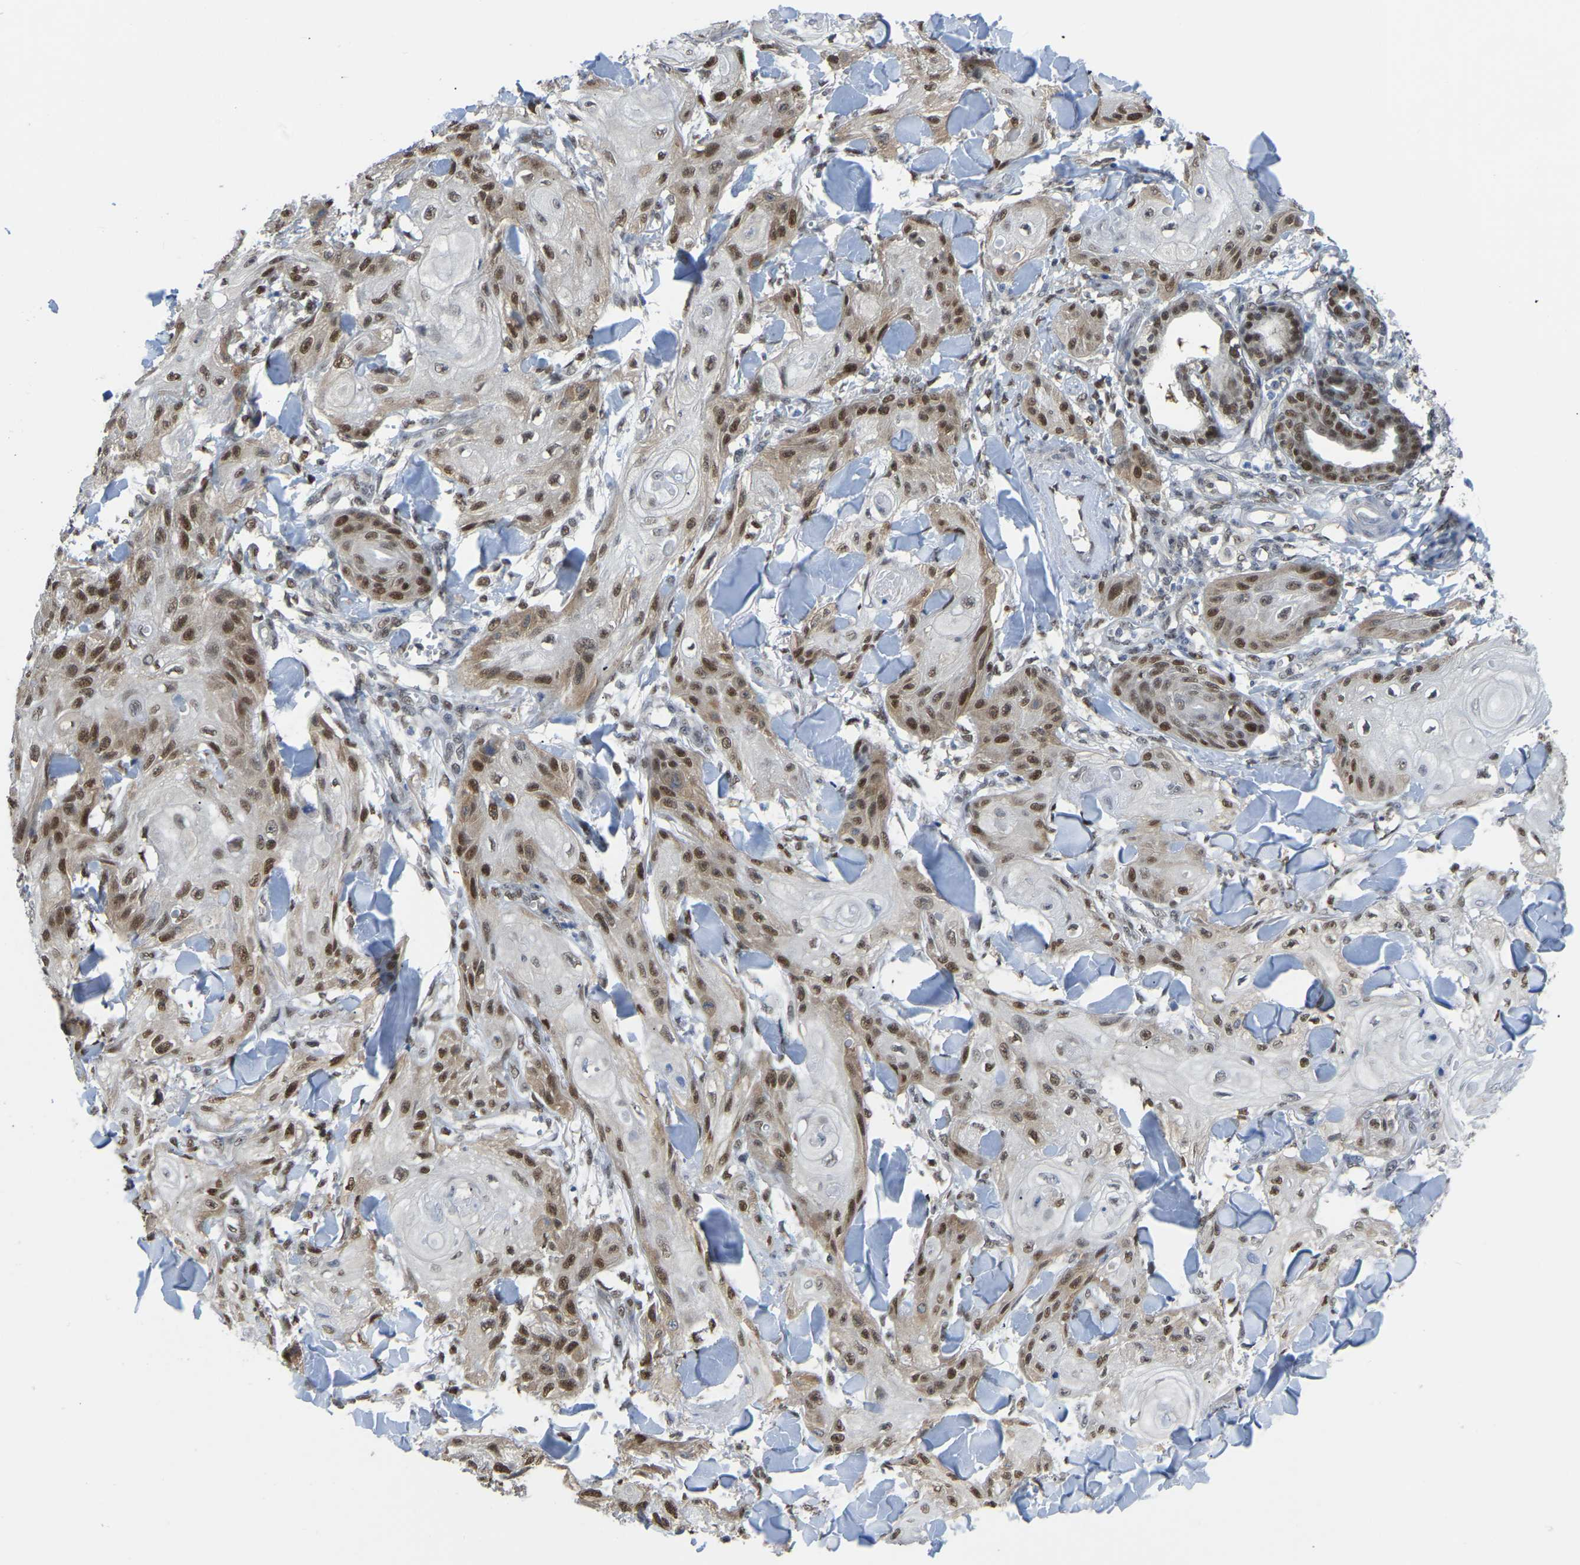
{"staining": {"intensity": "moderate", "quantity": "25%-75%", "location": "nuclear"}, "tissue": "skin cancer", "cell_type": "Tumor cells", "image_type": "cancer", "snomed": [{"axis": "morphology", "description": "Squamous cell carcinoma, NOS"}, {"axis": "topography", "description": "Skin"}], "caption": "The photomicrograph shows immunohistochemical staining of squamous cell carcinoma (skin). There is moderate nuclear expression is appreciated in about 25%-75% of tumor cells.", "gene": "KLRG2", "patient": {"sex": "male", "age": 74}}